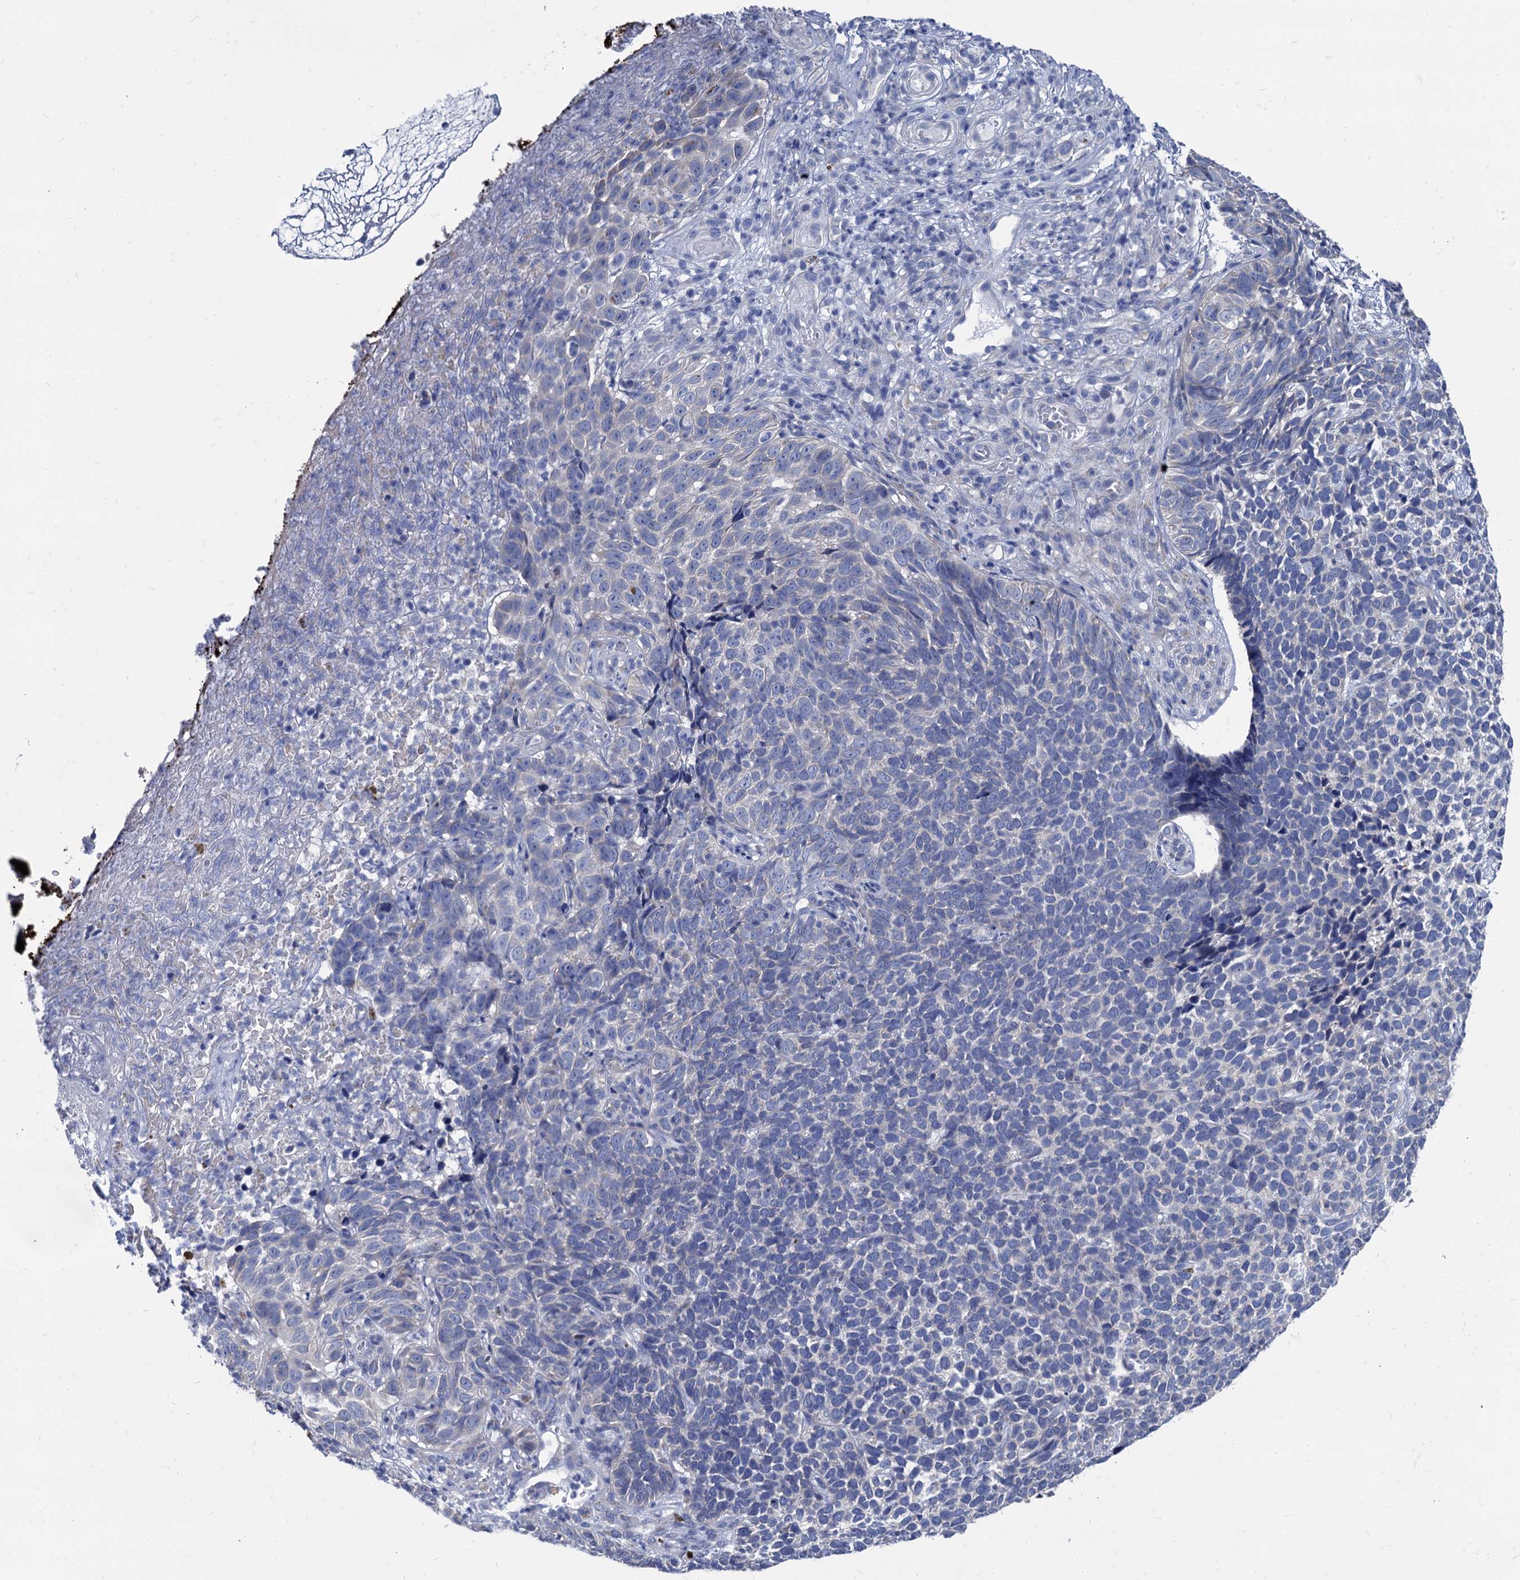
{"staining": {"intensity": "negative", "quantity": "none", "location": "none"}, "tissue": "skin cancer", "cell_type": "Tumor cells", "image_type": "cancer", "snomed": [{"axis": "morphology", "description": "Basal cell carcinoma"}, {"axis": "topography", "description": "Skin"}], "caption": "This is an IHC image of skin basal cell carcinoma. There is no expression in tumor cells.", "gene": "FOXR2", "patient": {"sex": "female", "age": 84}}